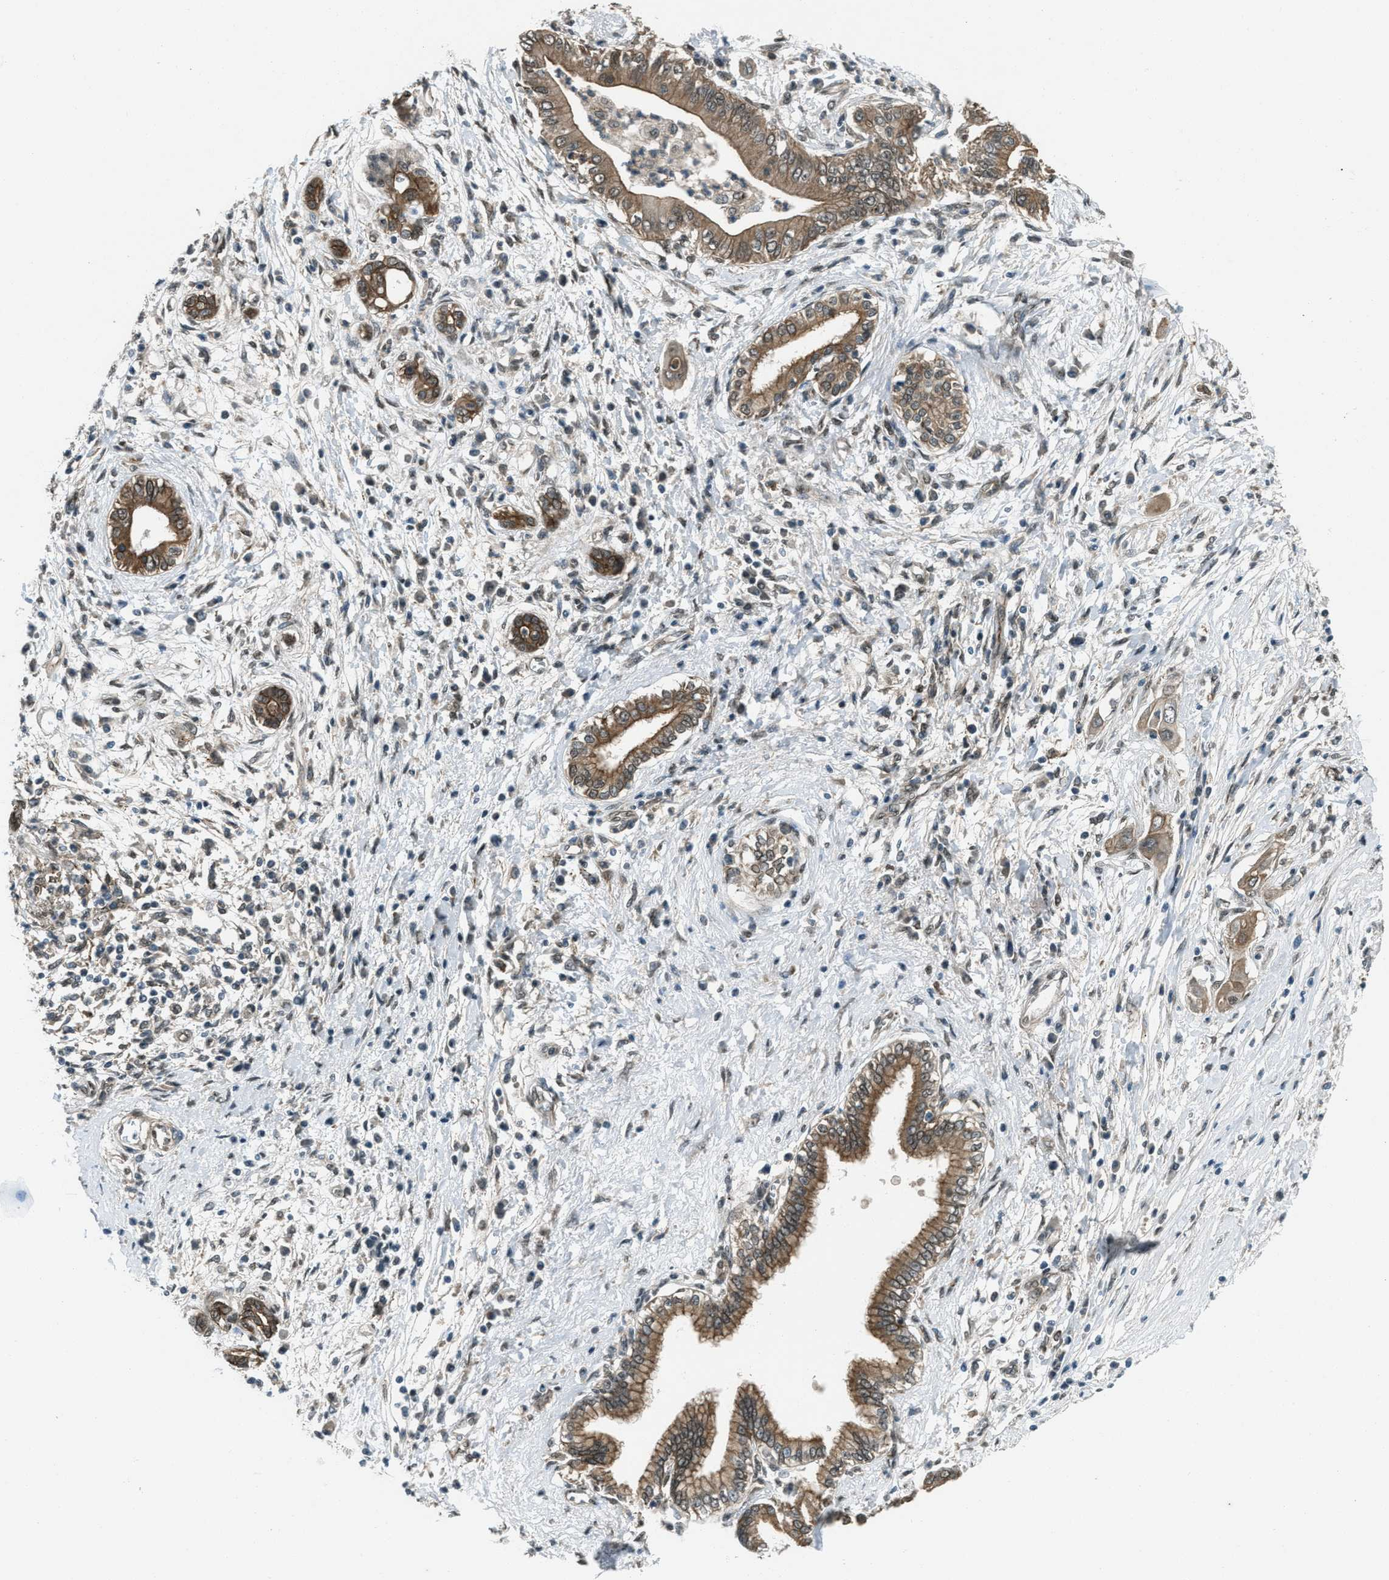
{"staining": {"intensity": "moderate", "quantity": ">75%", "location": "cytoplasmic/membranous"}, "tissue": "pancreatic cancer", "cell_type": "Tumor cells", "image_type": "cancer", "snomed": [{"axis": "morphology", "description": "Adenocarcinoma, NOS"}, {"axis": "topography", "description": "Pancreas"}], "caption": "A brown stain labels moderate cytoplasmic/membranous expression of a protein in human pancreatic cancer tumor cells.", "gene": "SVIL", "patient": {"sex": "male", "age": 58}}